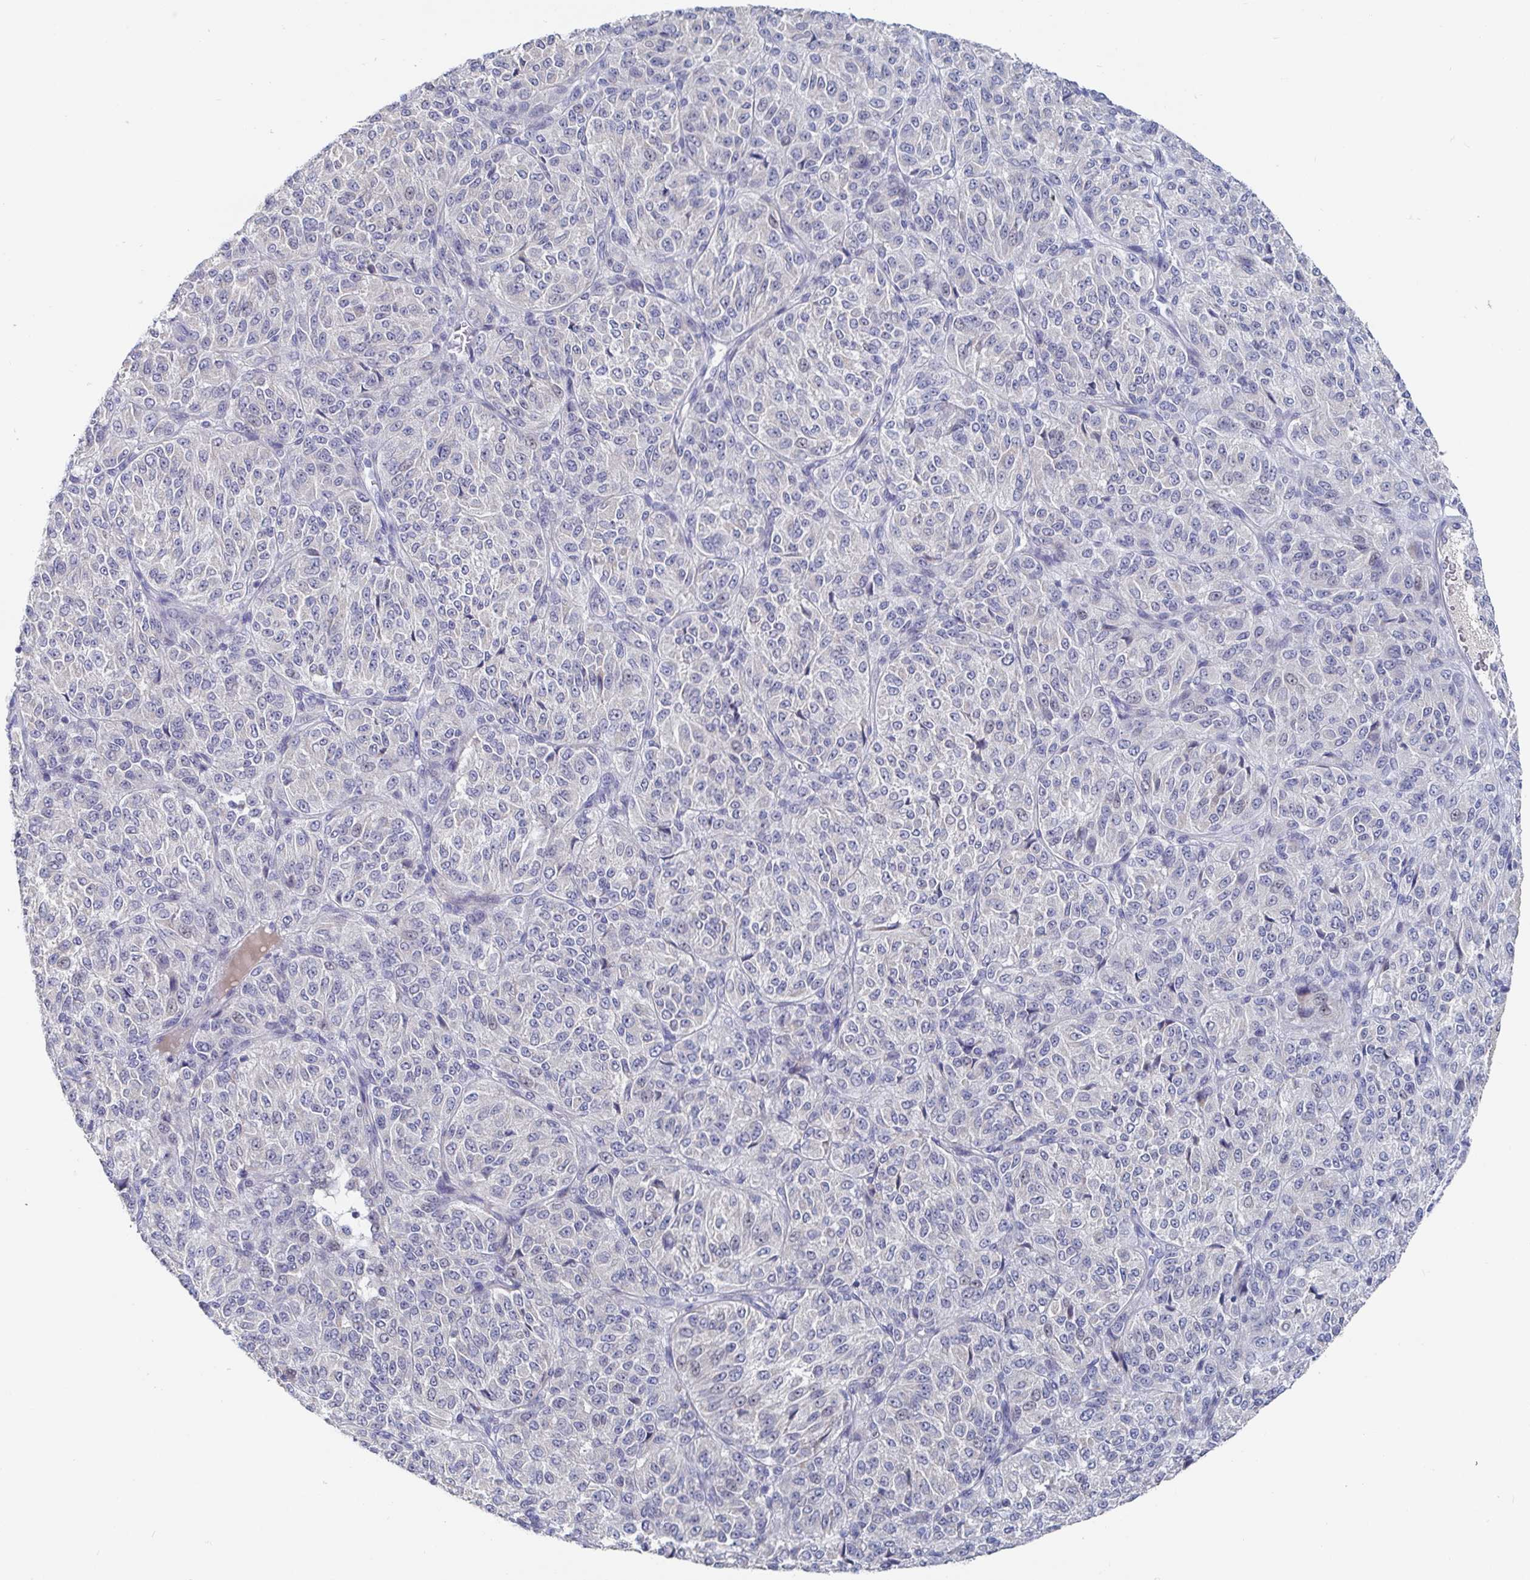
{"staining": {"intensity": "negative", "quantity": "none", "location": "none"}, "tissue": "melanoma", "cell_type": "Tumor cells", "image_type": "cancer", "snomed": [{"axis": "morphology", "description": "Malignant melanoma, Metastatic site"}, {"axis": "topography", "description": "Brain"}], "caption": "Tumor cells show no significant staining in malignant melanoma (metastatic site).", "gene": "ZNF430", "patient": {"sex": "female", "age": 56}}